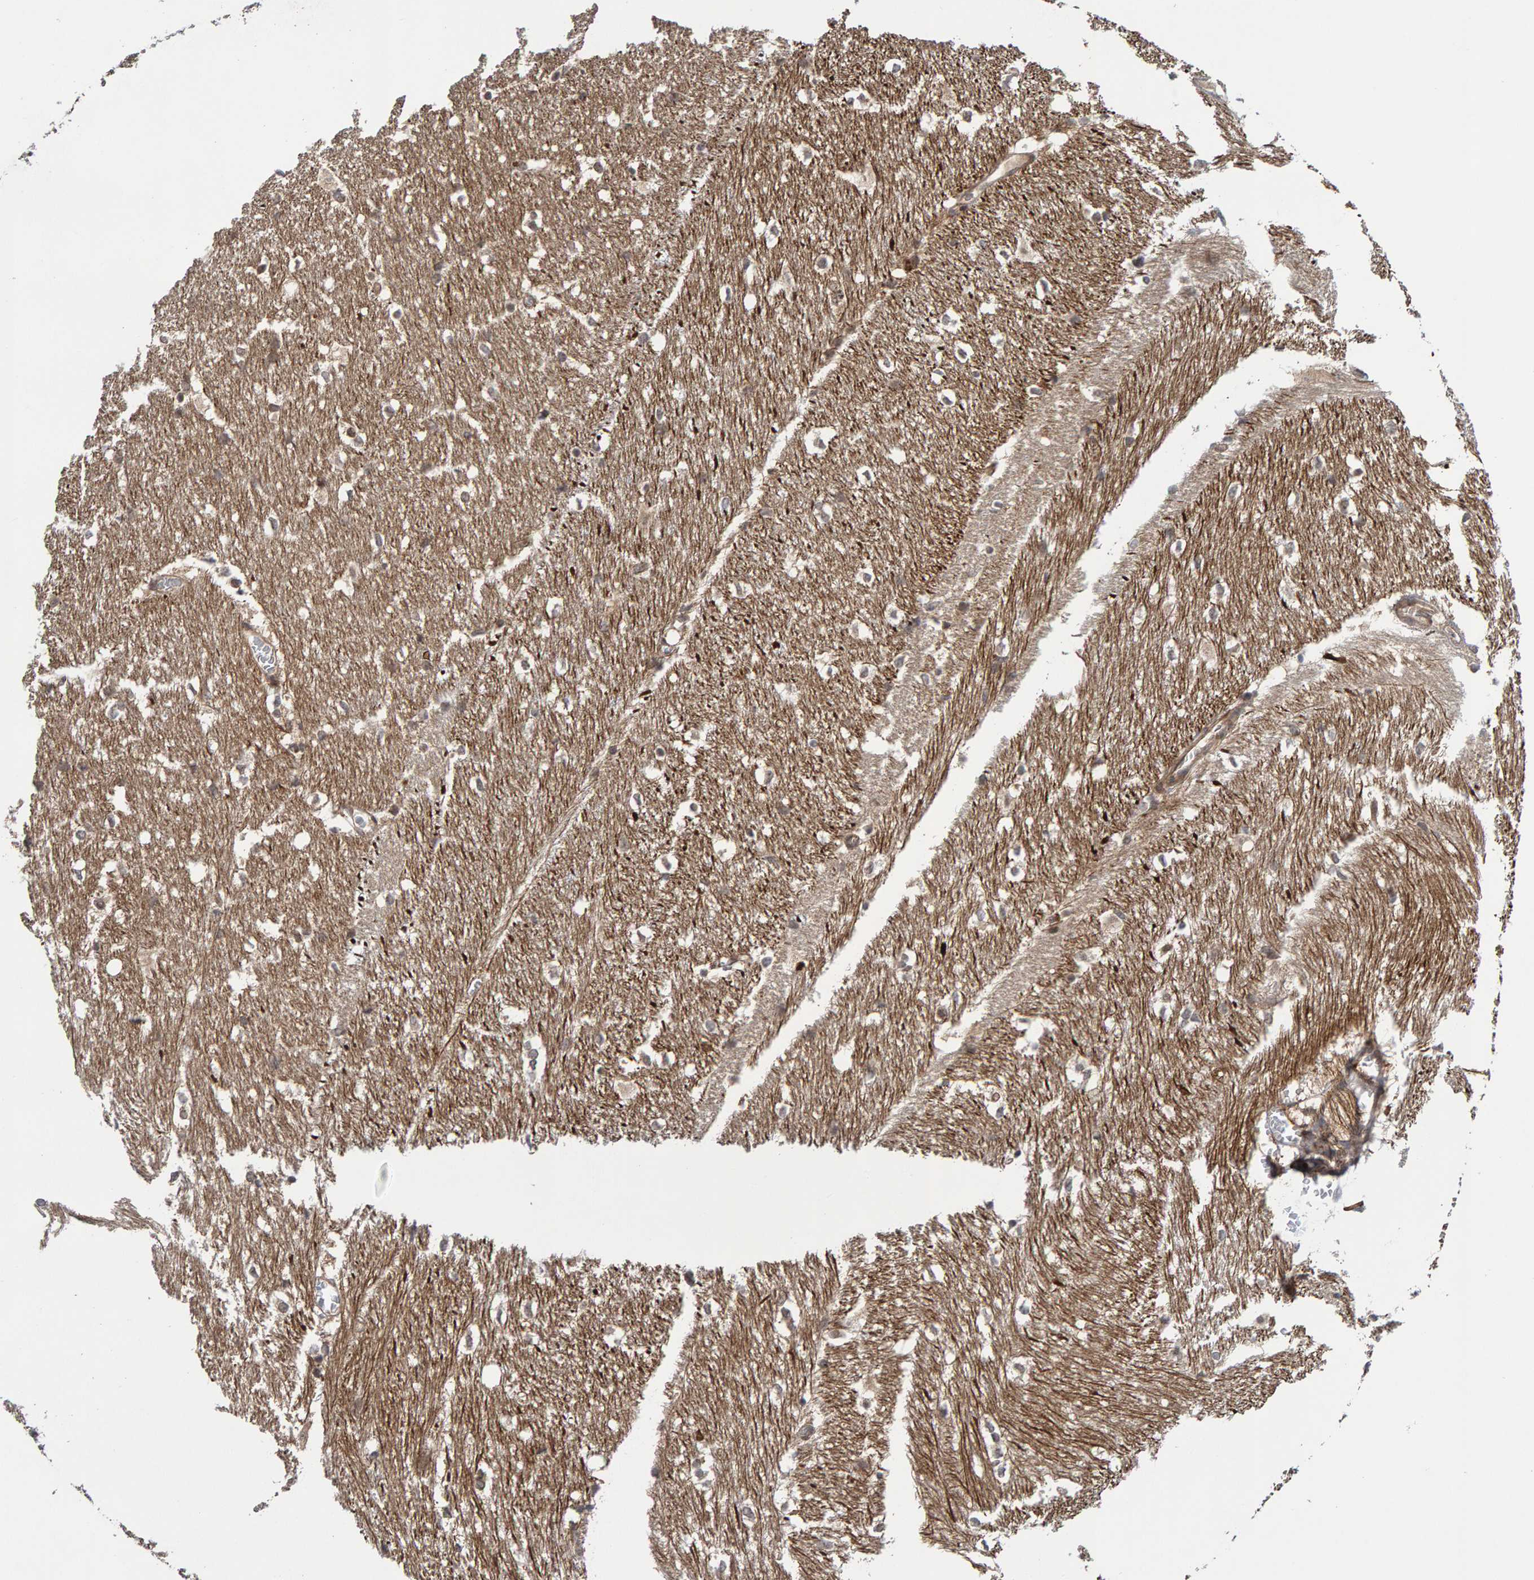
{"staining": {"intensity": "weak", "quantity": "<25%", "location": "cytoplasmic/membranous"}, "tissue": "hippocampus", "cell_type": "Glial cells", "image_type": "normal", "snomed": [{"axis": "morphology", "description": "Normal tissue, NOS"}, {"axis": "topography", "description": "Hippocampus"}], "caption": "A high-resolution image shows immunohistochemistry staining of unremarkable hippocampus, which reveals no significant positivity in glial cells.", "gene": "CDH2", "patient": {"sex": "female", "age": 19}}